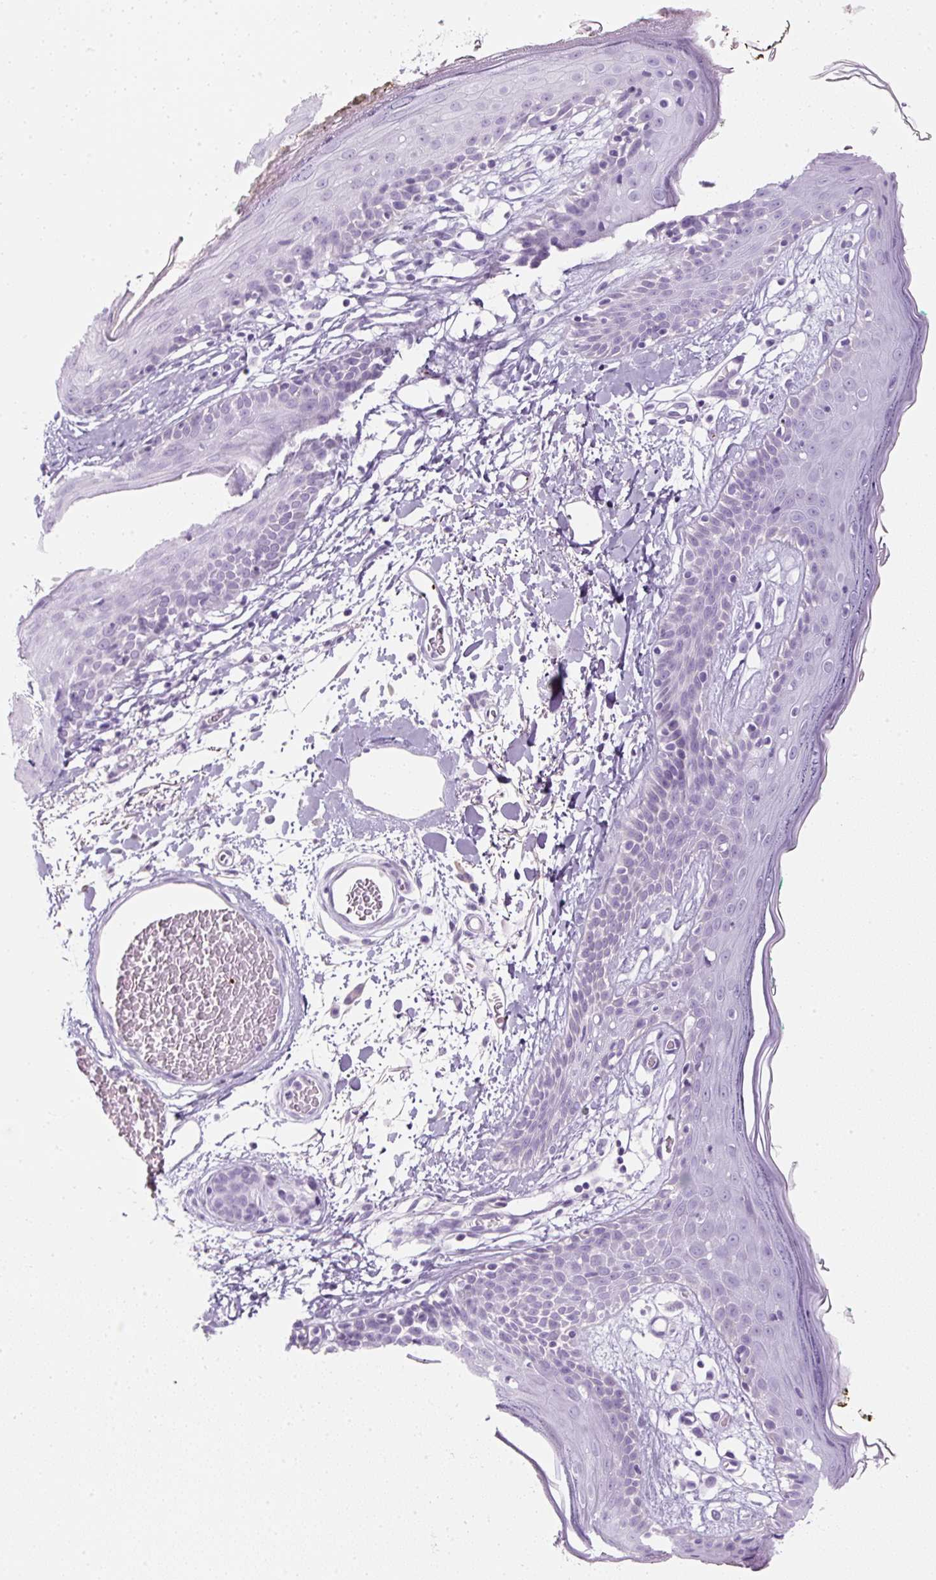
{"staining": {"intensity": "negative", "quantity": "none", "location": "none"}, "tissue": "skin", "cell_type": "Fibroblasts", "image_type": "normal", "snomed": [{"axis": "morphology", "description": "Normal tissue, NOS"}, {"axis": "topography", "description": "Skin"}], "caption": "Micrograph shows no protein staining in fibroblasts of benign skin.", "gene": "ENSG00000288796", "patient": {"sex": "male", "age": 79}}